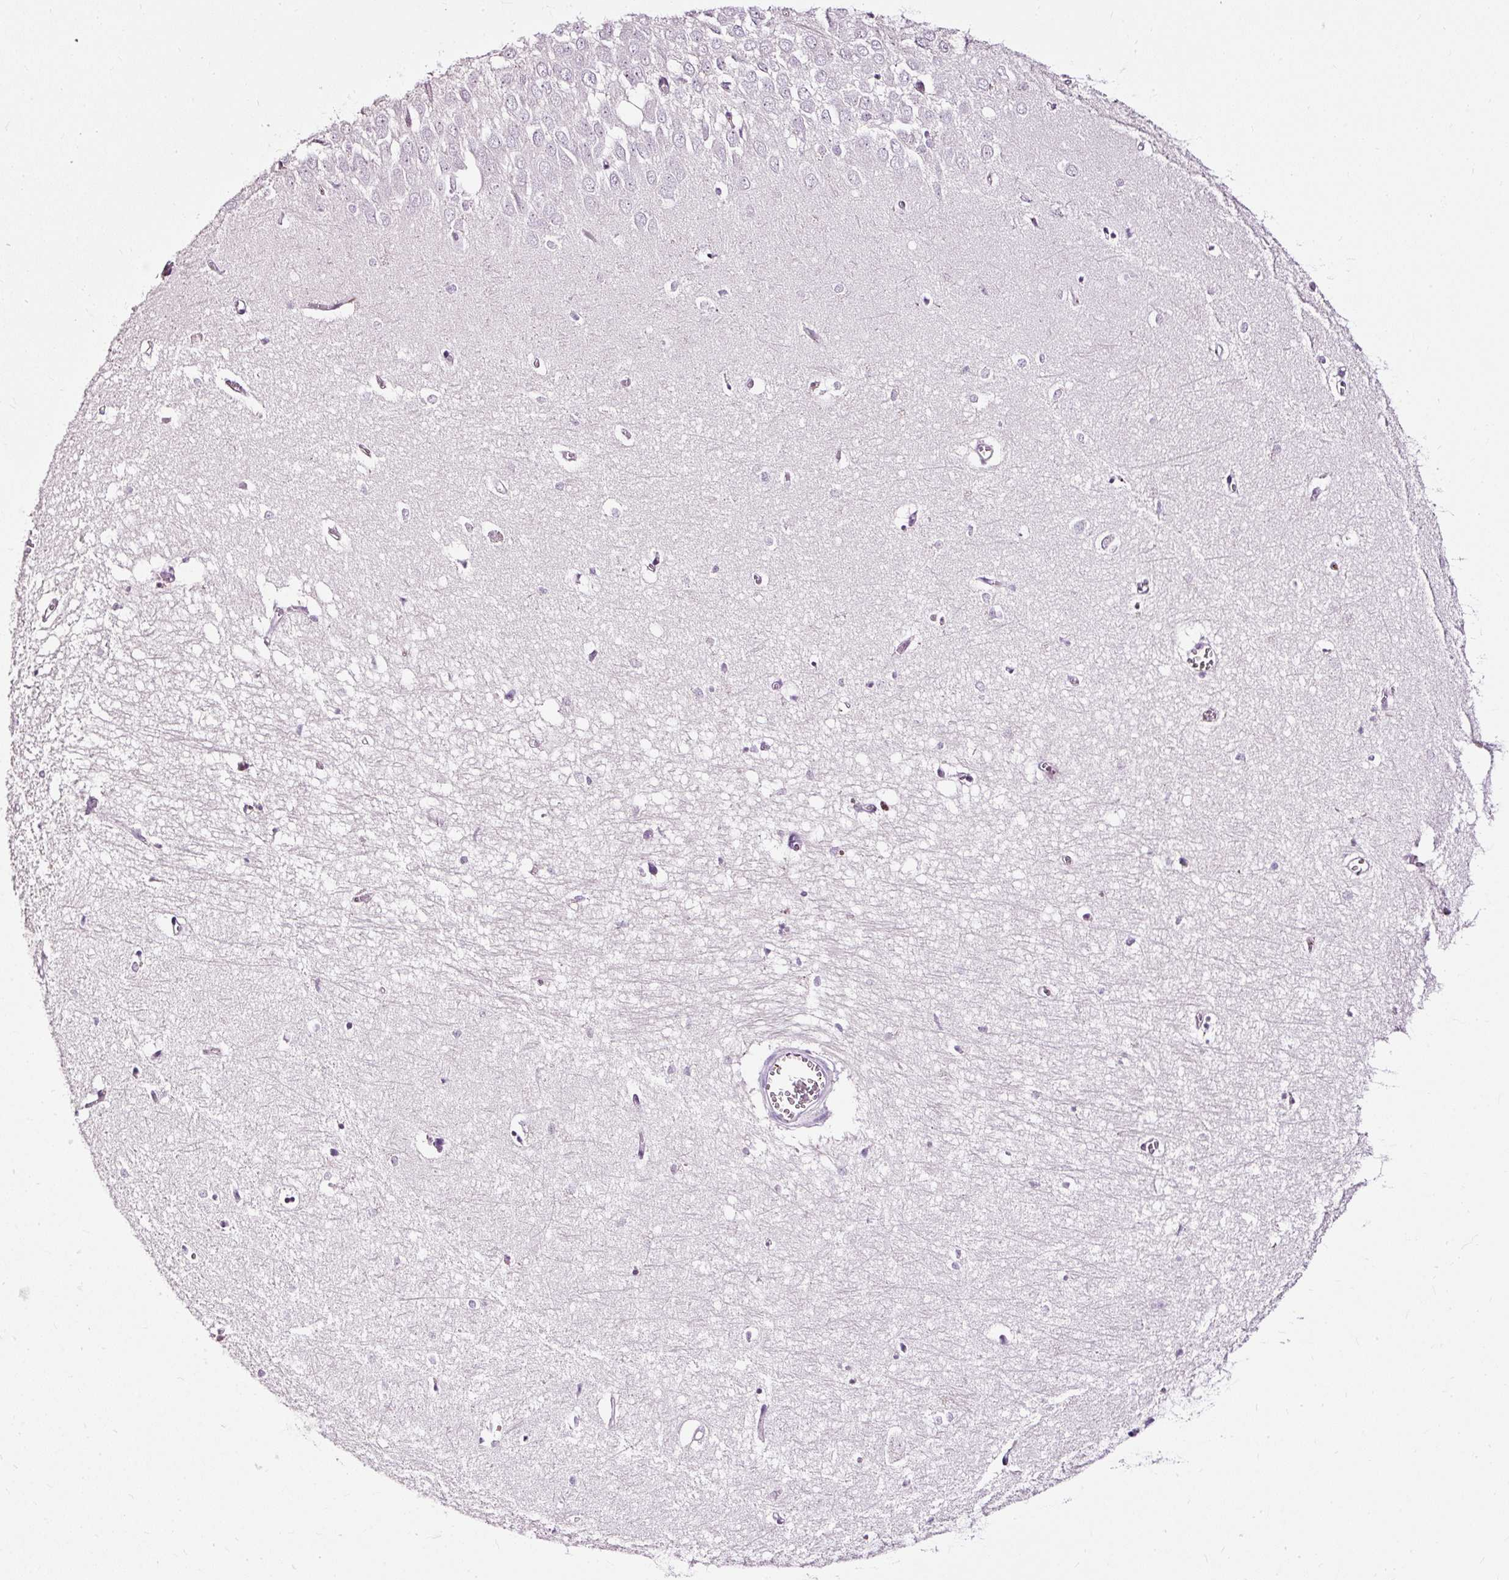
{"staining": {"intensity": "negative", "quantity": "none", "location": "none"}, "tissue": "hippocampus", "cell_type": "Glial cells", "image_type": "normal", "snomed": [{"axis": "morphology", "description": "Normal tissue, NOS"}, {"axis": "topography", "description": "Hippocampus"}], "caption": "High power microscopy micrograph of an immunohistochemistry (IHC) image of unremarkable hippocampus, revealing no significant staining in glial cells.", "gene": "PDE6B", "patient": {"sex": "female", "age": 64}}